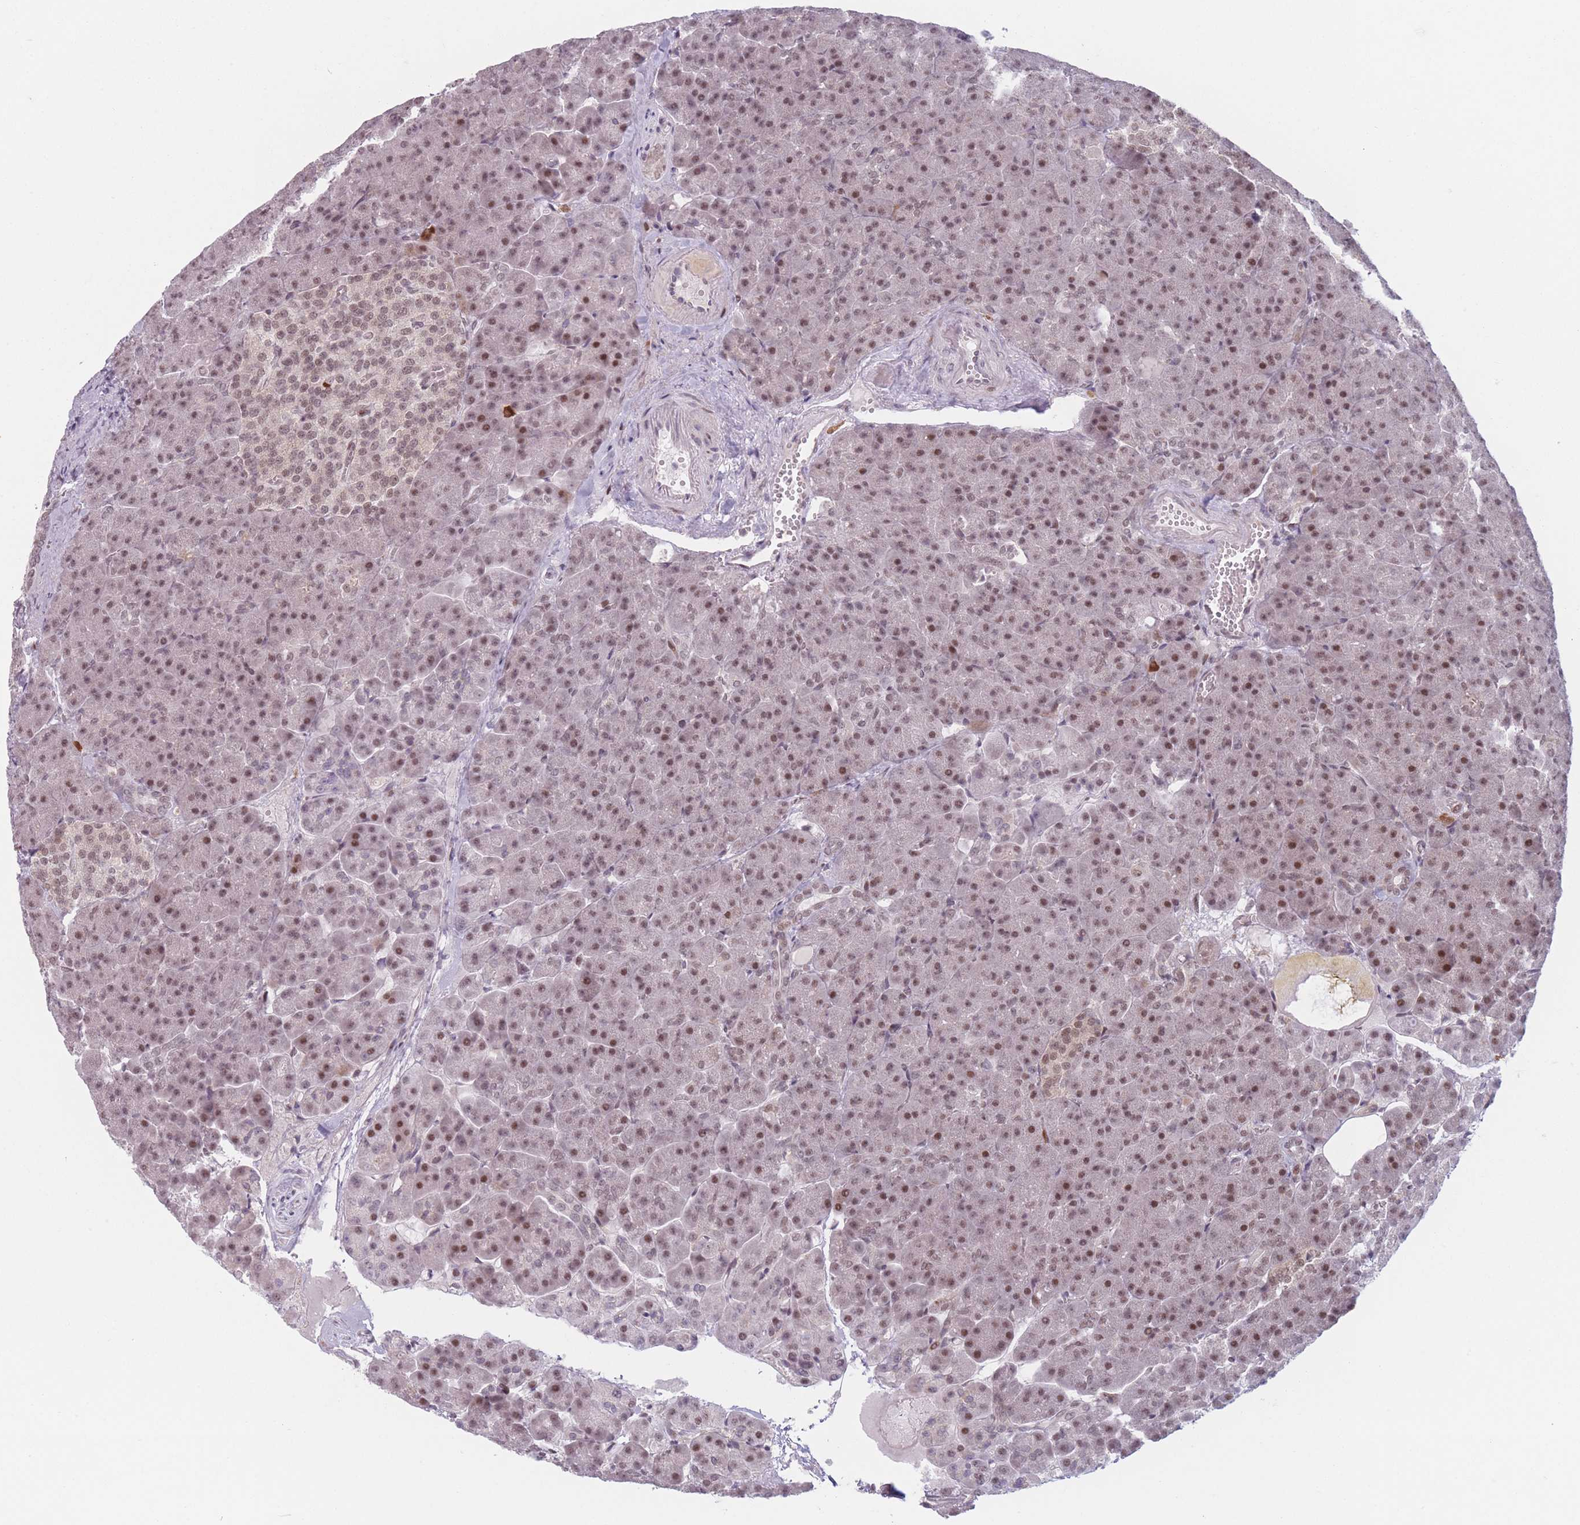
{"staining": {"intensity": "moderate", "quantity": ">75%", "location": "nuclear"}, "tissue": "pancreas", "cell_type": "Exocrine glandular cells", "image_type": "normal", "snomed": [{"axis": "morphology", "description": "Normal tissue, NOS"}, {"axis": "topography", "description": "Pancreas"}], "caption": "Human pancreas stained for a protein (brown) exhibits moderate nuclear positive expression in approximately >75% of exocrine glandular cells.", "gene": "SUPT6H", "patient": {"sex": "female", "age": 74}}